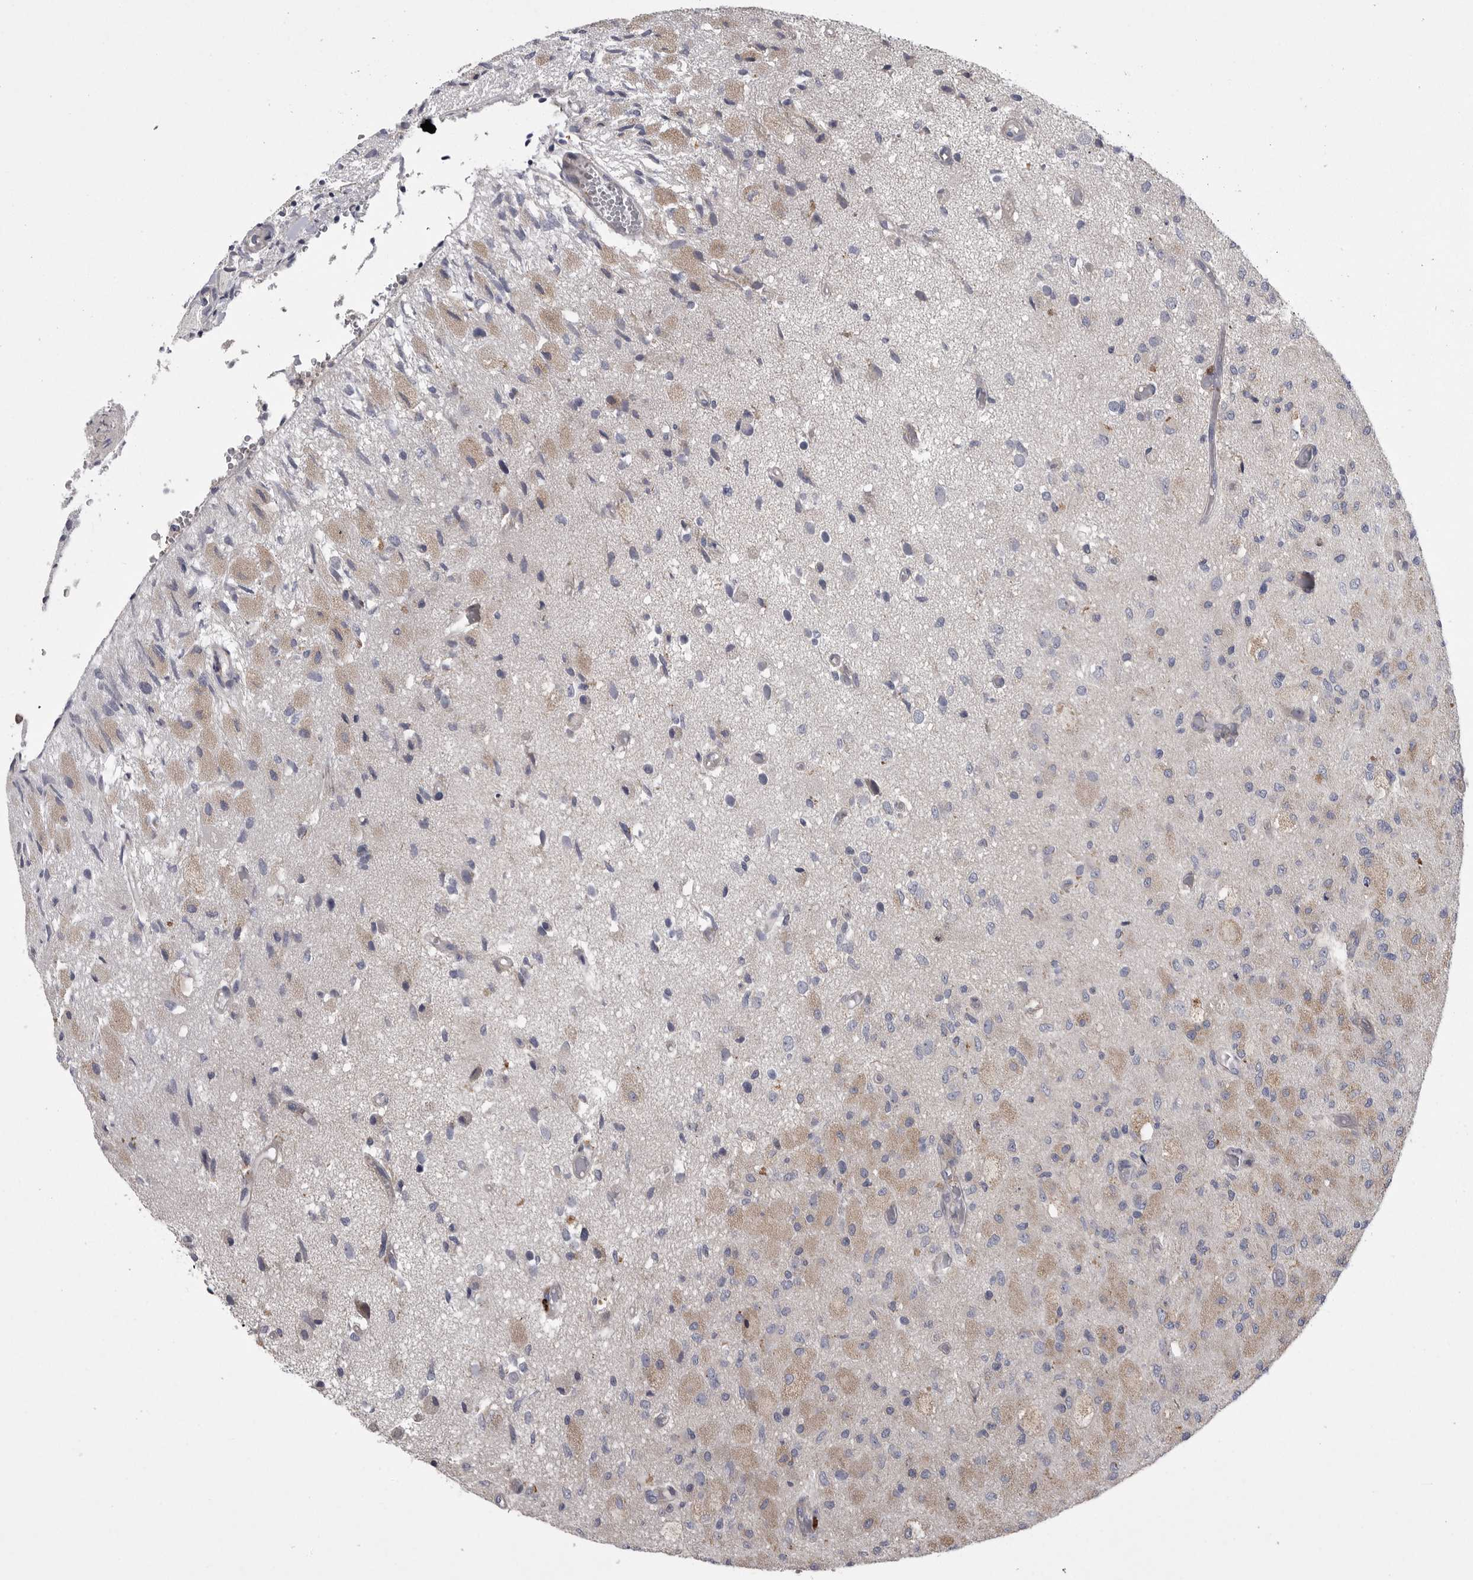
{"staining": {"intensity": "weak", "quantity": "25%-75%", "location": "cytoplasmic/membranous"}, "tissue": "glioma", "cell_type": "Tumor cells", "image_type": "cancer", "snomed": [{"axis": "morphology", "description": "Normal tissue, NOS"}, {"axis": "morphology", "description": "Glioma, malignant, High grade"}, {"axis": "topography", "description": "Cerebral cortex"}], "caption": "Immunohistochemistry (IHC) image of neoplastic tissue: human glioma stained using immunohistochemistry (IHC) shows low levels of weak protein expression localized specifically in the cytoplasmic/membranous of tumor cells, appearing as a cytoplasmic/membranous brown color.", "gene": "CRP", "patient": {"sex": "male", "age": 77}}